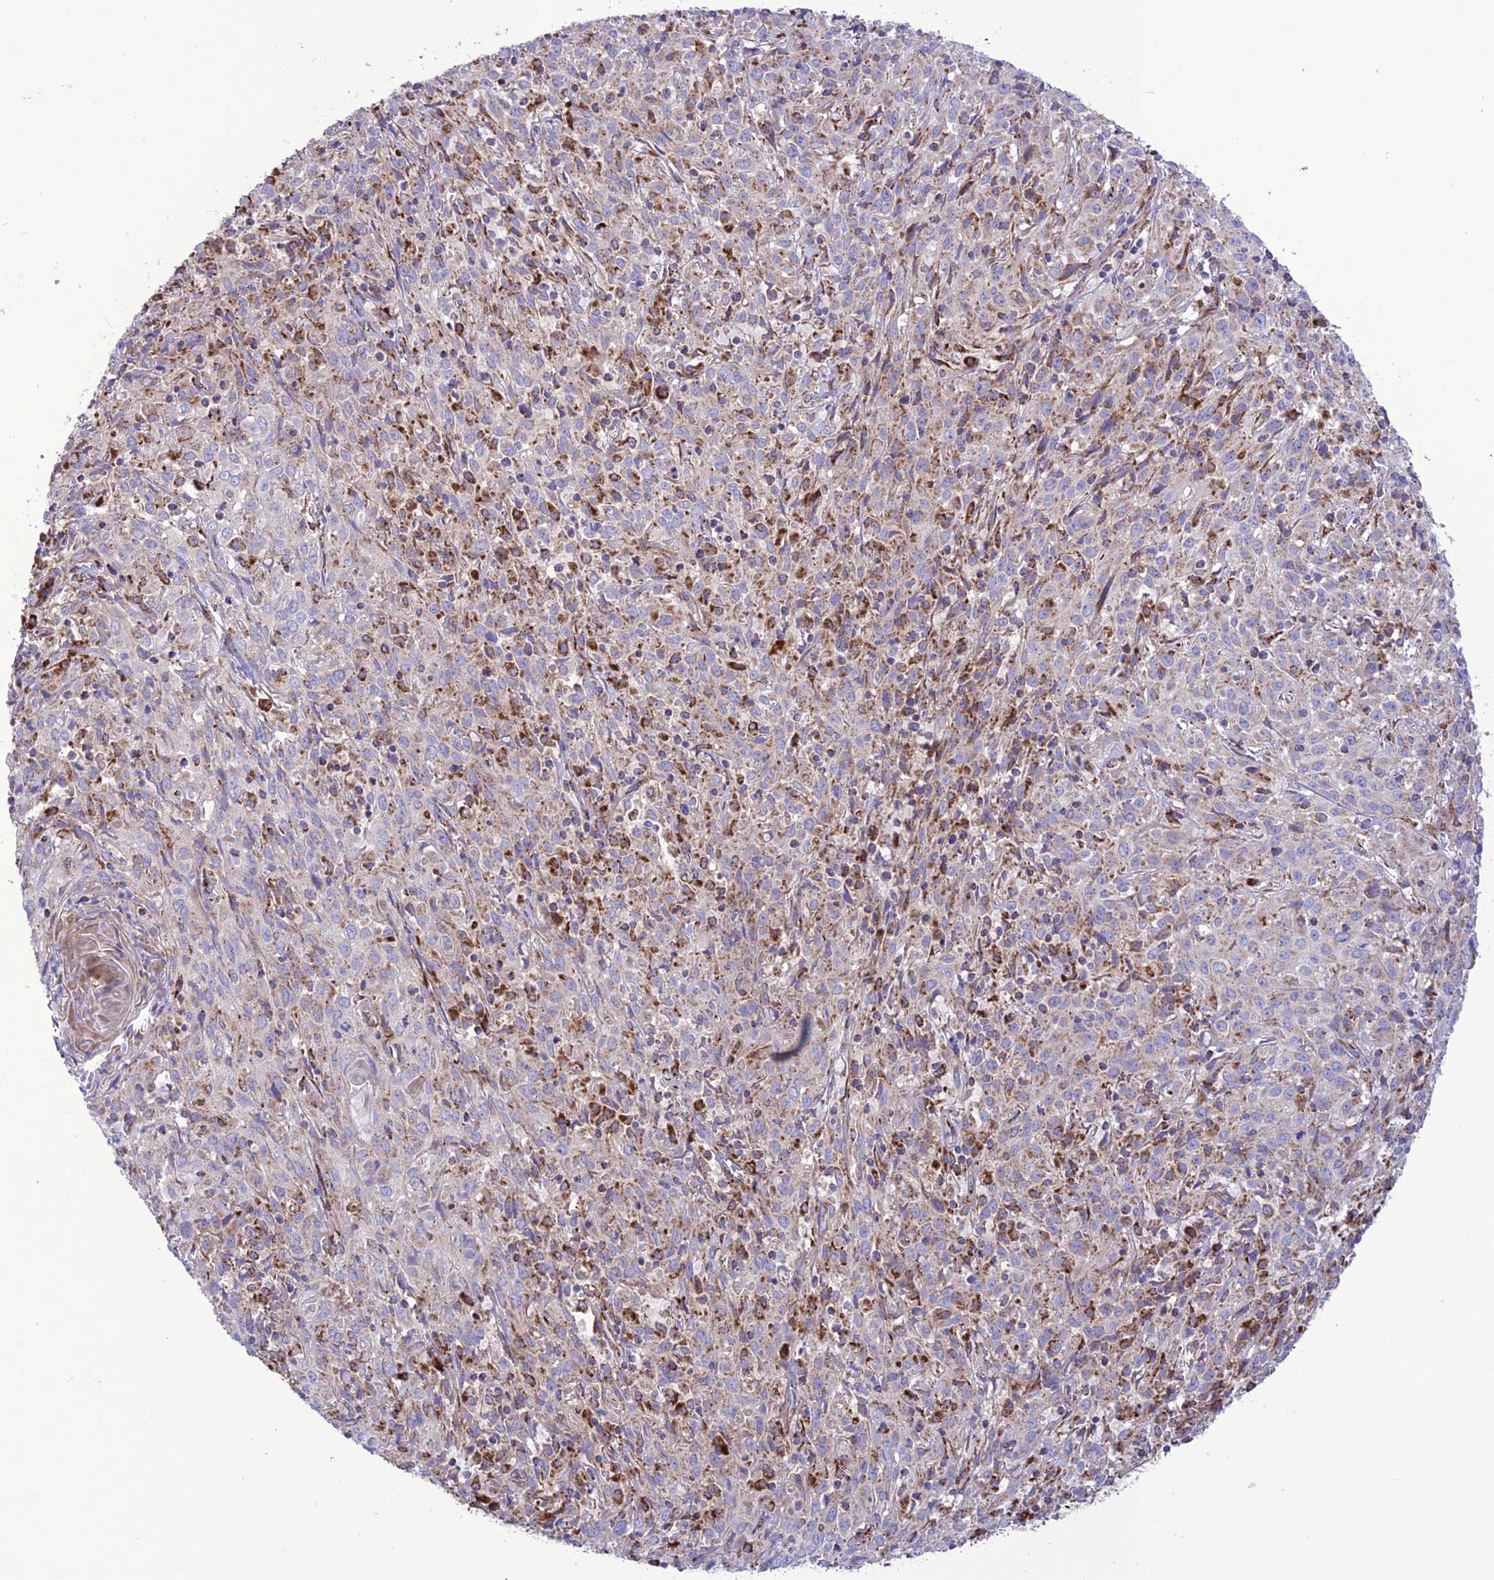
{"staining": {"intensity": "weak", "quantity": "25%-75%", "location": "cytoplasmic/membranous"}, "tissue": "cervical cancer", "cell_type": "Tumor cells", "image_type": "cancer", "snomed": [{"axis": "morphology", "description": "Squamous cell carcinoma, NOS"}, {"axis": "topography", "description": "Cervix"}], "caption": "The image displays a brown stain indicating the presence of a protein in the cytoplasmic/membranous of tumor cells in cervical cancer (squamous cell carcinoma).", "gene": "UAP1L1", "patient": {"sex": "female", "age": 57}}